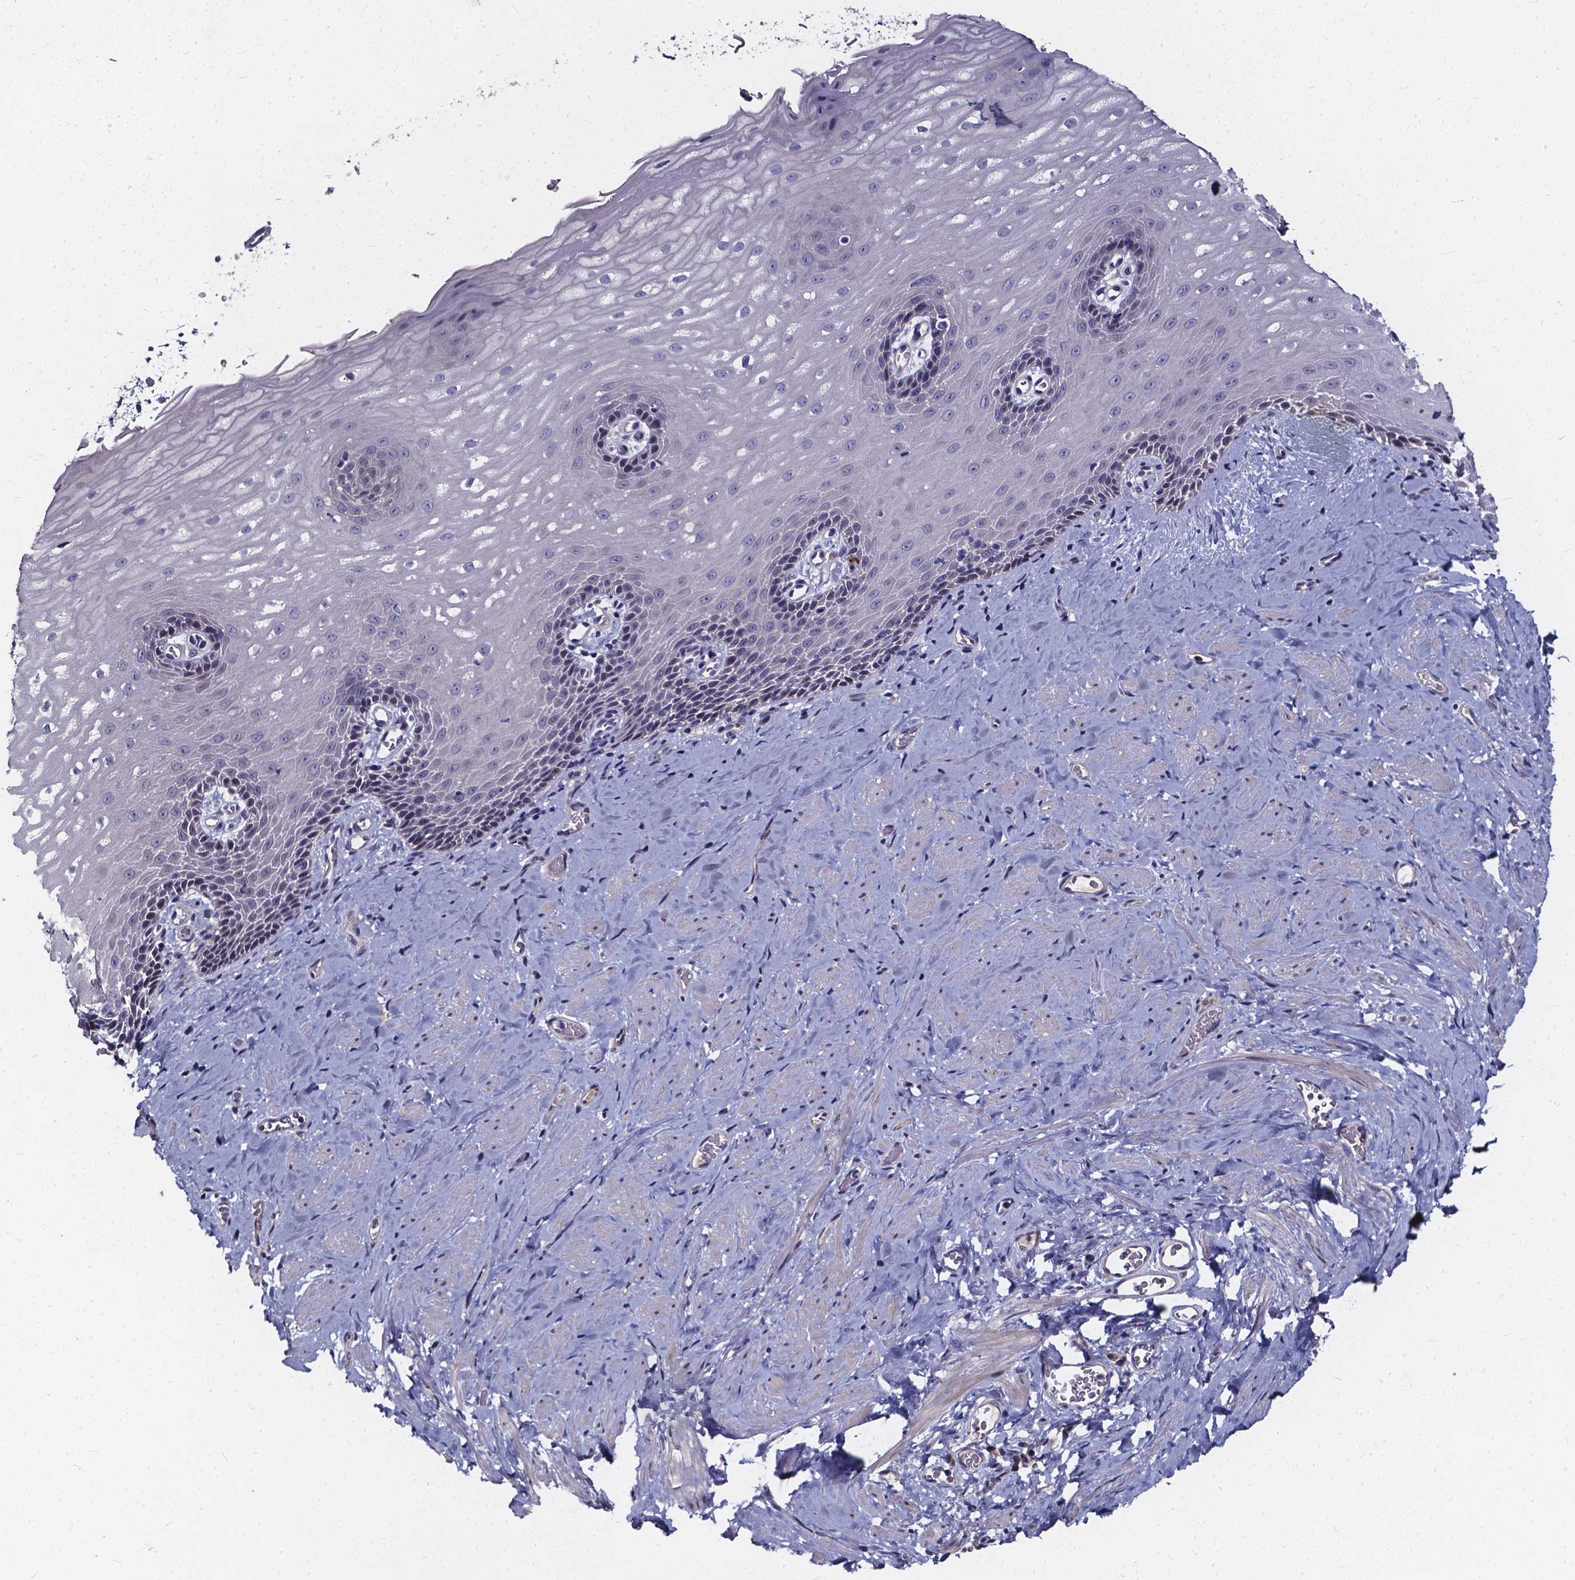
{"staining": {"intensity": "negative", "quantity": "none", "location": "none"}, "tissue": "esophagus", "cell_type": "Squamous epithelial cells", "image_type": "normal", "snomed": [{"axis": "morphology", "description": "Normal tissue, NOS"}, {"axis": "topography", "description": "Esophagus"}], "caption": "Immunohistochemistry of benign human esophagus reveals no expression in squamous epithelial cells. Nuclei are stained in blue.", "gene": "SOWAHA", "patient": {"sex": "male", "age": 64}}